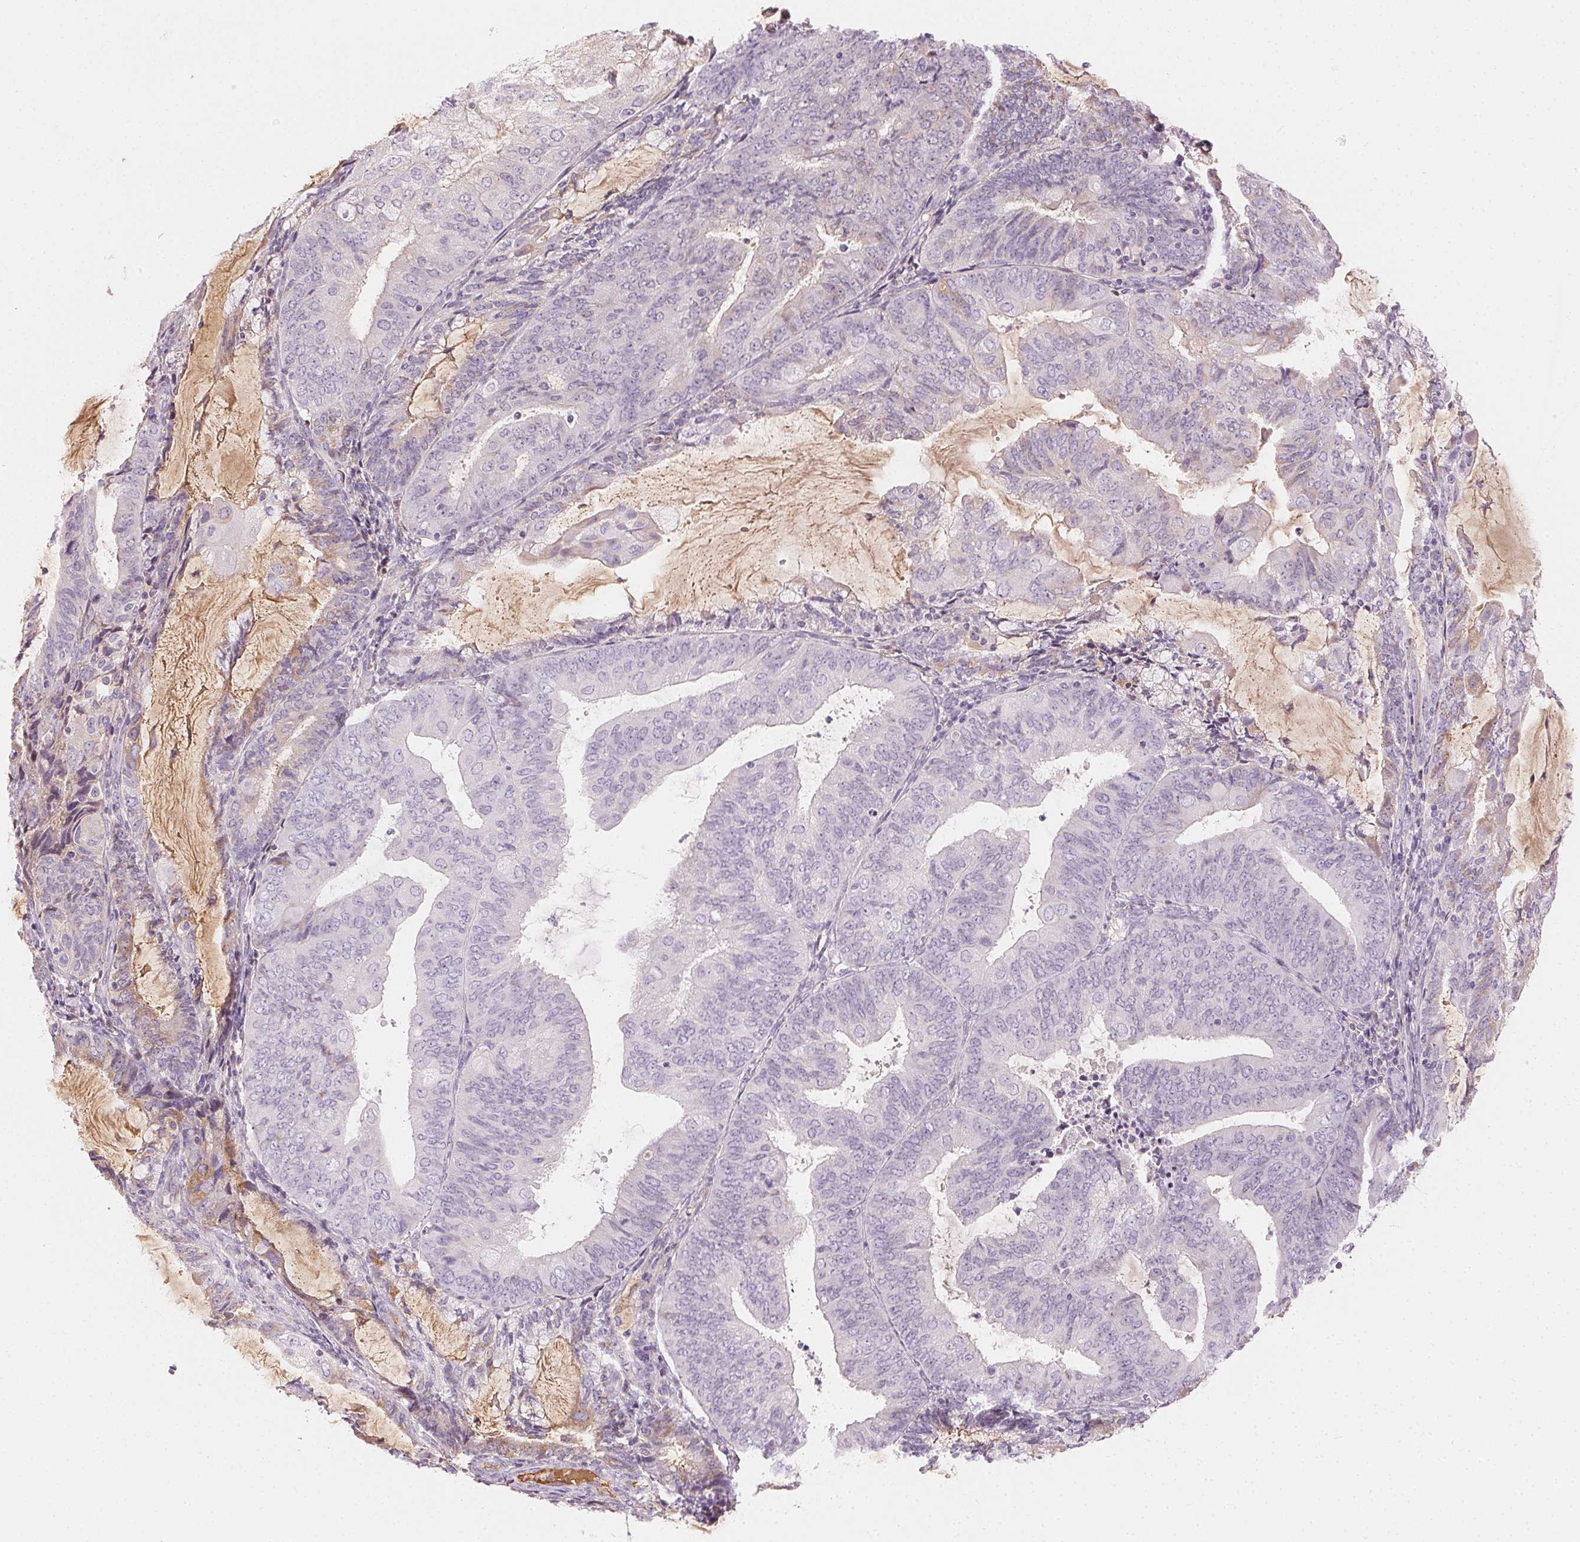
{"staining": {"intensity": "negative", "quantity": "none", "location": "none"}, "tissue": "endometrial cancer", "cell_type": "Tumor cells", "image_type": "cancer", "snomed": [{"axis": "morphology", "description": "Adenocarcinoma, NOS"}, {"axis": "topography", "description": "Endometrium"}], "caption": "The immunohistochemistry (IHC) micrograph has no significant expression in tumor cells of adenocarcinoma (endometrial) tissue. The staining was performed using DAB to visualize the protein expression in brown, while the nuclei were stained in blue with hematoxylin (Magnification: 20x).", "gene": "AFM", "patient": {"sex": "female", "age": 81}}